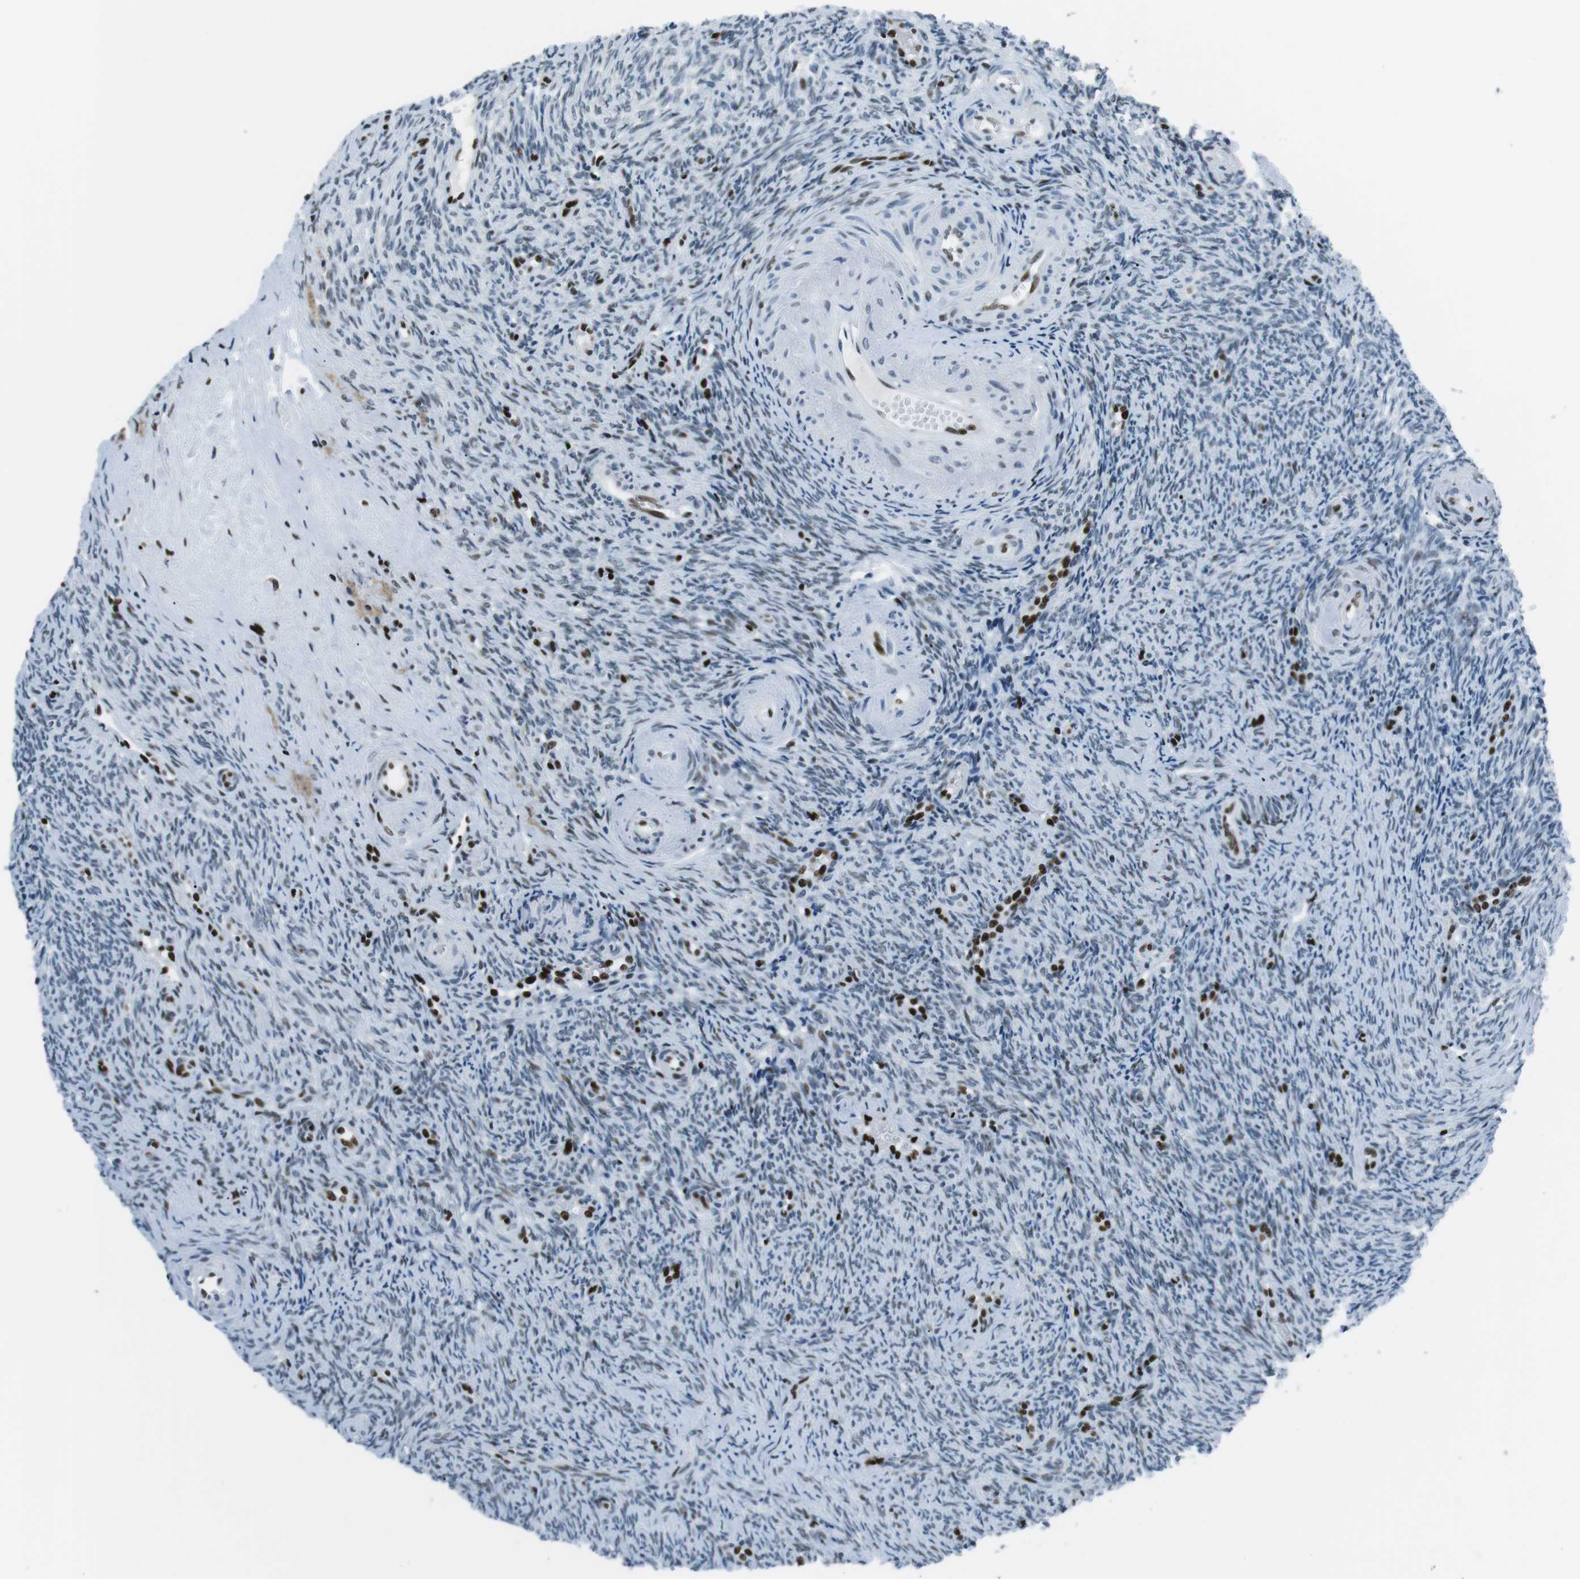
{"staining": {"intensity": "moderate", "quantity": "25%-75%", "location": "nuclear"}, "tissue": "ovary", "cell_type": "Ovarian stroma cells", "image_type": "normal", "snomed": [{"axis": "morphology", "description": "Normal tissue, NOS"}, {"axis": "topography", "description": "Ovary"}], "caption": "About 25%-75% of ovarian stroma cells in unremarkable human ovary reveal moderate nuclear protein expression as visualized by brown immunohistochemical staining.", "gene": "PML", "patient": {"sex": "female", "age": 41}}